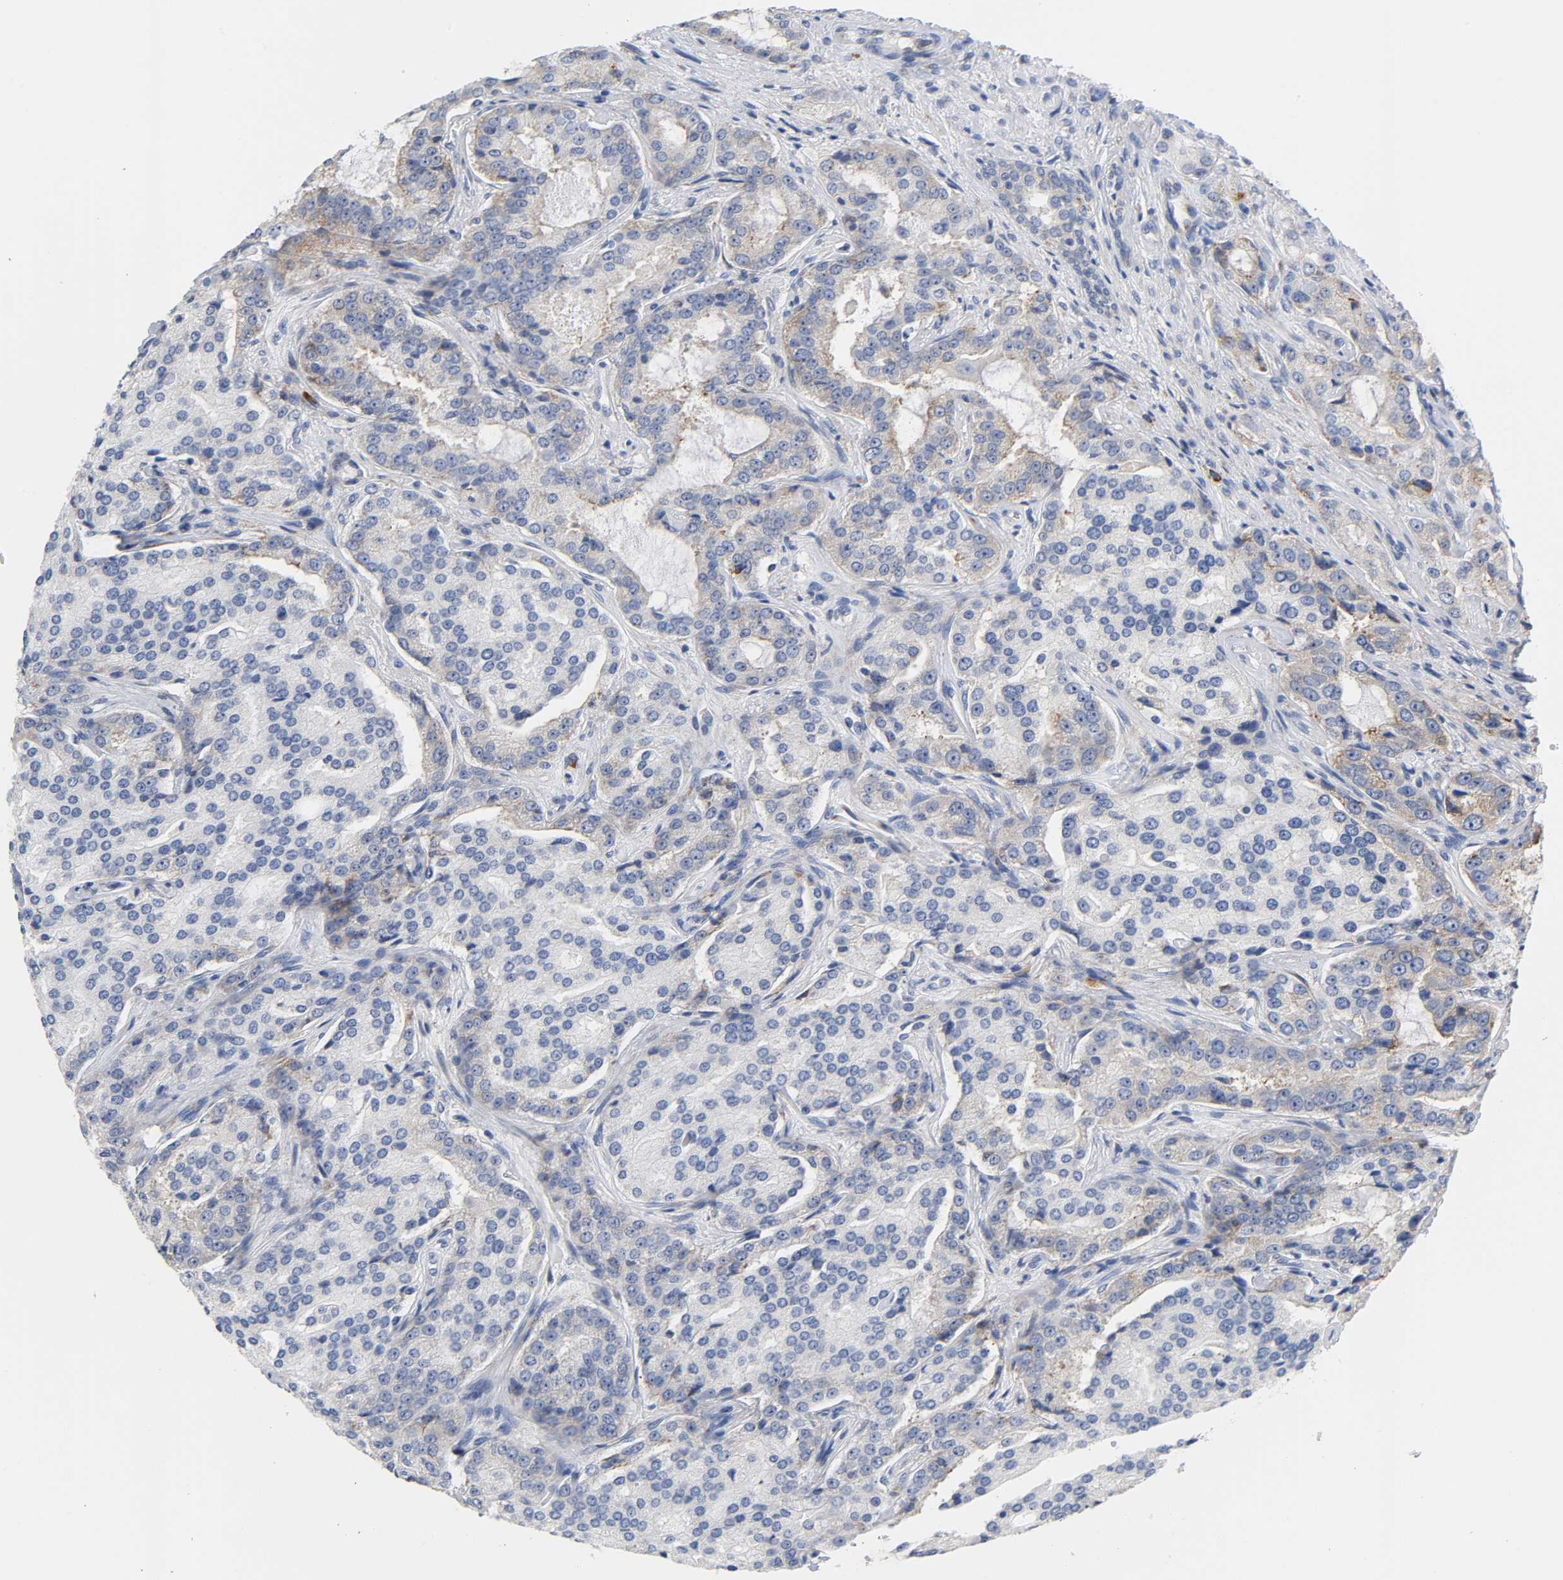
{"staining": {"intensity": "weak", "quantity": "25%-75%", "location": "cytoplasmic/membranous"}, "tissue": "prostate cancer", "cell_type": "Tumor cells", "image_type": "cancer", "snomed": [{"axis": "morphology", "description": "Adenocarcinoma, High grade"}, {"axis": "topography", "description": "Prostate"}], "caption": "Adenocarcinoma (high-grade) (prostate) stained with IHC exhibits weak cytoplasmic/membranous positivity in about 25%-75% of tumor cells. The staining was performed using DAB (3,3'-diaminobenzidine) to visualize the protein expression in brown, while the nuclei were stained in blue with hematoxylin (Magnification: 20x).", "gene": "REL", "patient": {"sex": "male", "age": 72}}